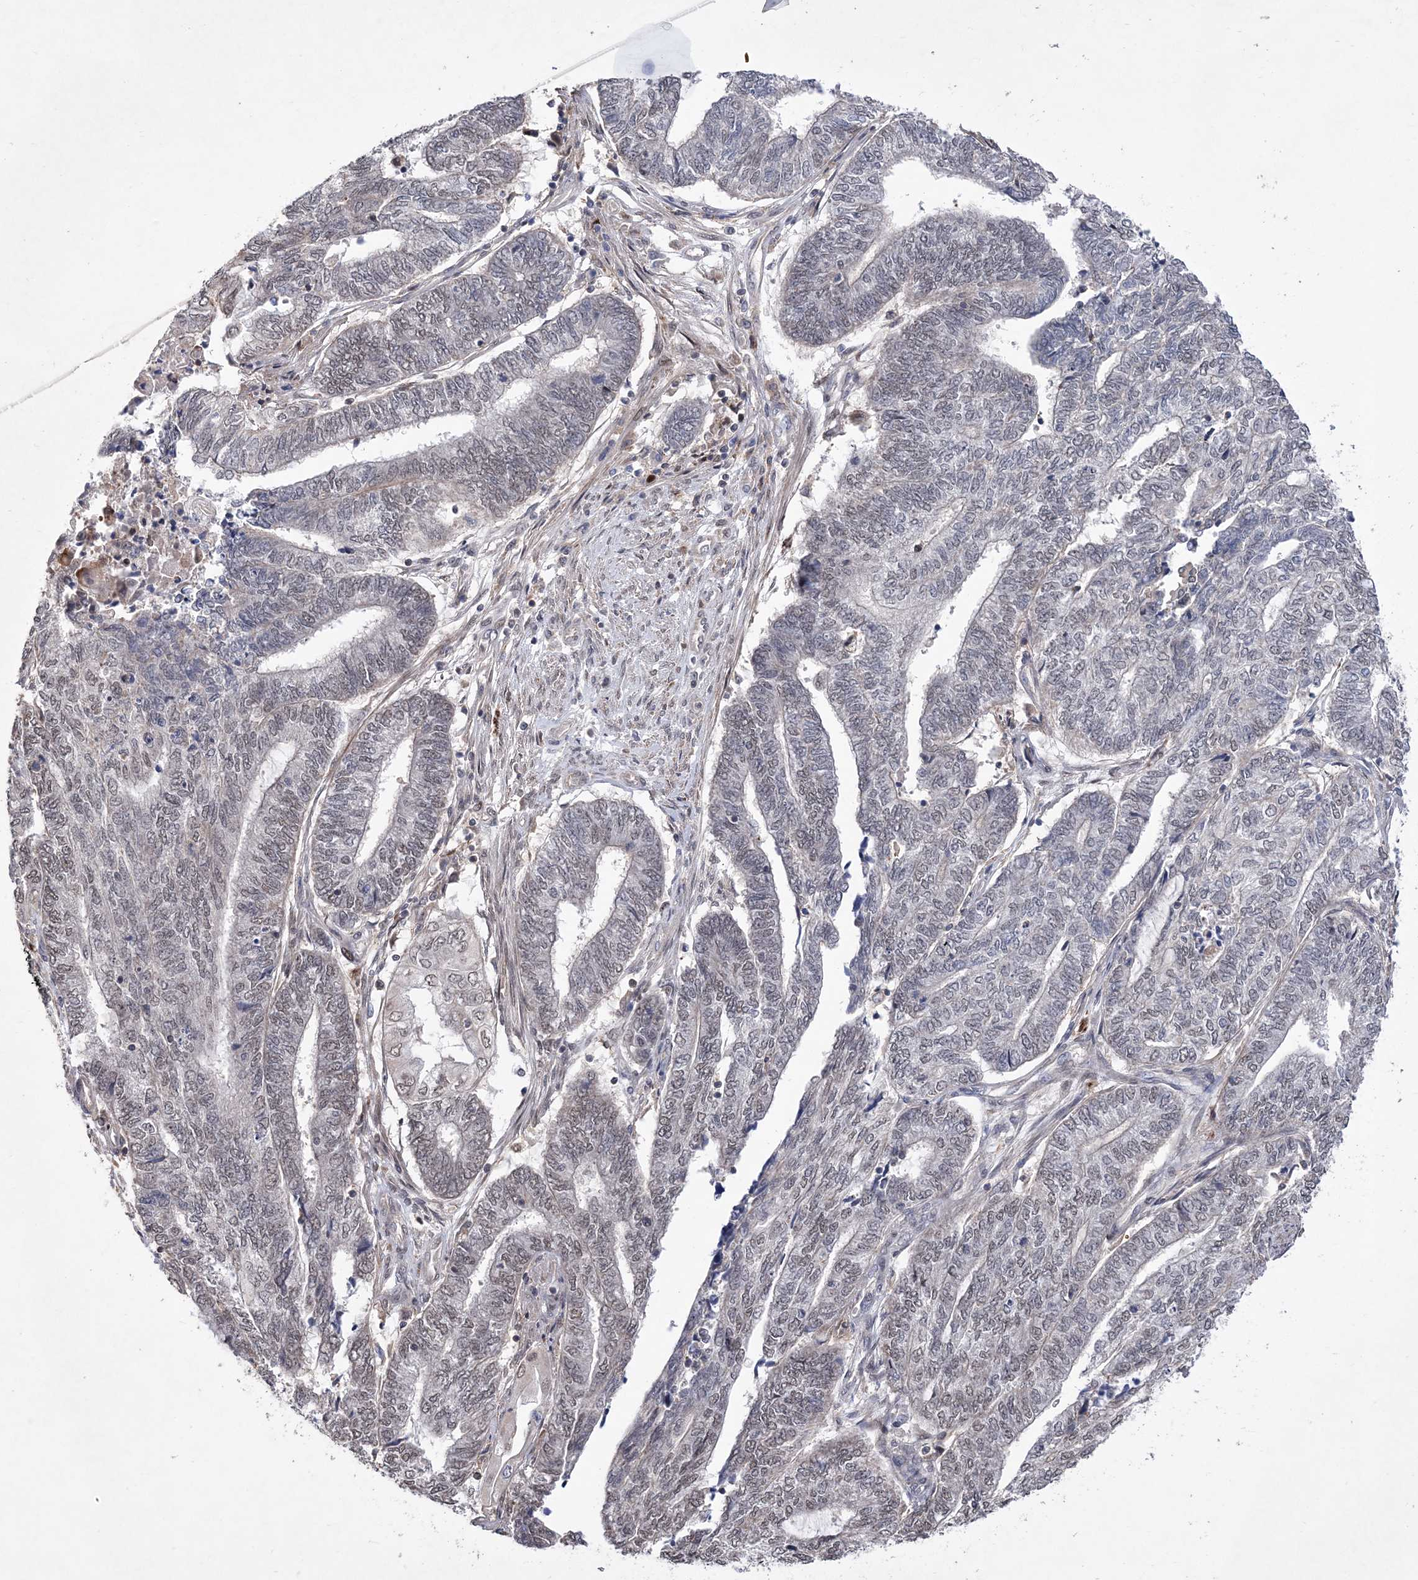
{"staining": {"intensity": "weak", "quantity": "25%-75%", "location": "nuclear"}, "tissue": "endometrial cancer", "cell_type": "Tumor cells", "image_type": "cancer", "snomed": [{"axis": "morphology", "description": "Adenocarcinoma, NOS"}, {"axis": "topography", "description": "Uterus"}, {"axis": "topography", "description": "Endometrium"}], "caption": "Immunohistochemistry (DAB (3,3'-diaminobenzidine)) staining of human endometrial cancer (adenocarcinoma) shows weak nuclear protein expression in about 25%-75% of tumor cells.", "gene": "BOD1L1", "patient": {"sex": "female", "age": 70}}